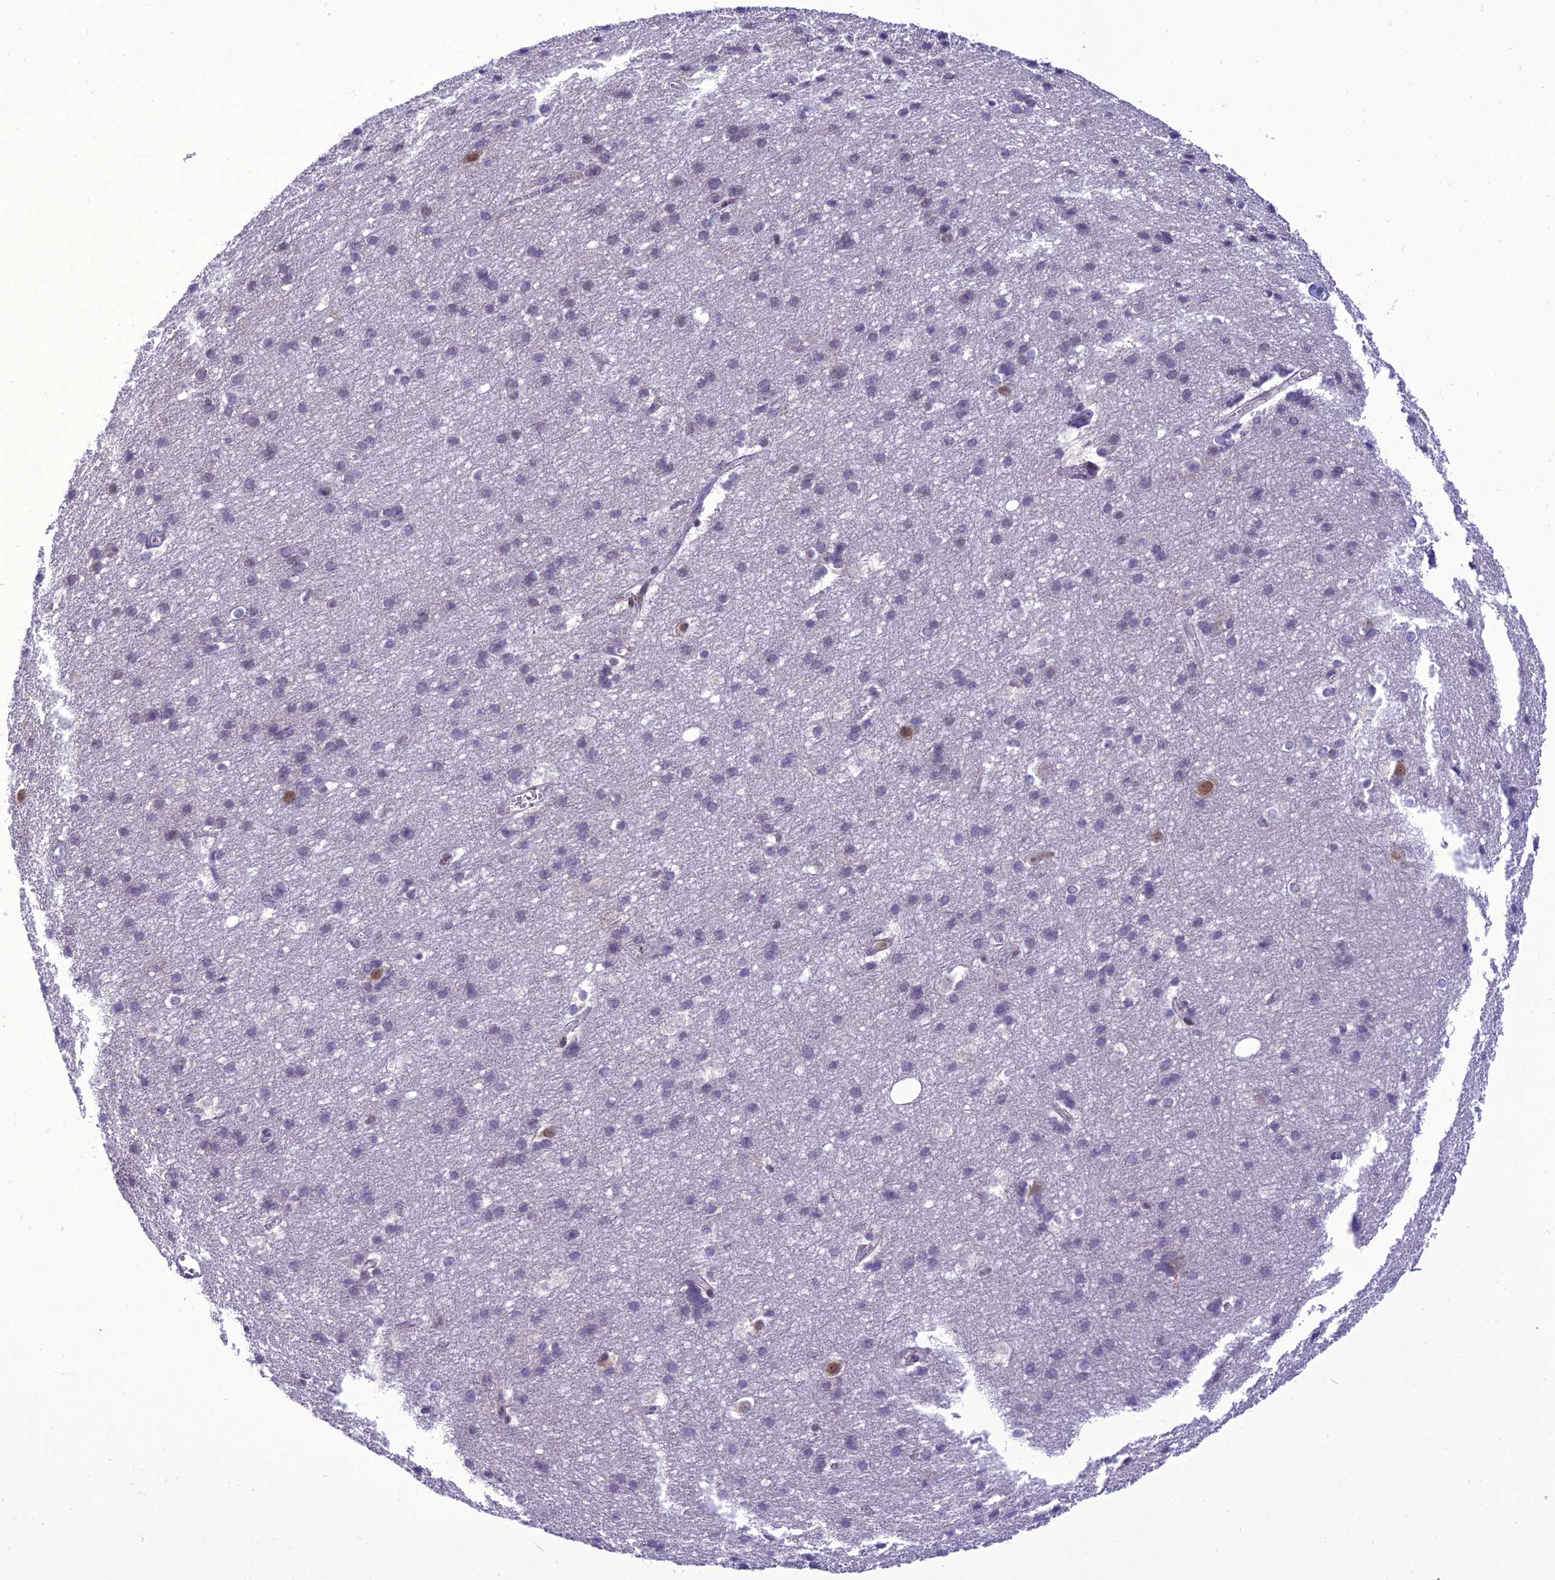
{"staining": {"intensity": "weak", "quantity": ">75%", "location": "cytoplasmic/membranous"}, "tissue": "cerebral cortex", "cell_type": "Endothelial cells", "image_type": "normal", "snomed": [{"axis": "morphology", "description": "Normal tissue, NOS"}, {"axis": "topography", "description": "Cerebral cortex"}], "caption": "Unremarkable cerebral cortex exhibits weak cytoplasmic/membranous expression in approximately >75% of endothelial cells, visualized by immunohistochemistry. Using DAB (3,3'-diaminobenzidine) (brown) and hematoxylin (blue) stains, captured at high magnification using brightfield microscopy.", "gene": "NEURL2", "patient": {"sex": "male", "age": 54}}